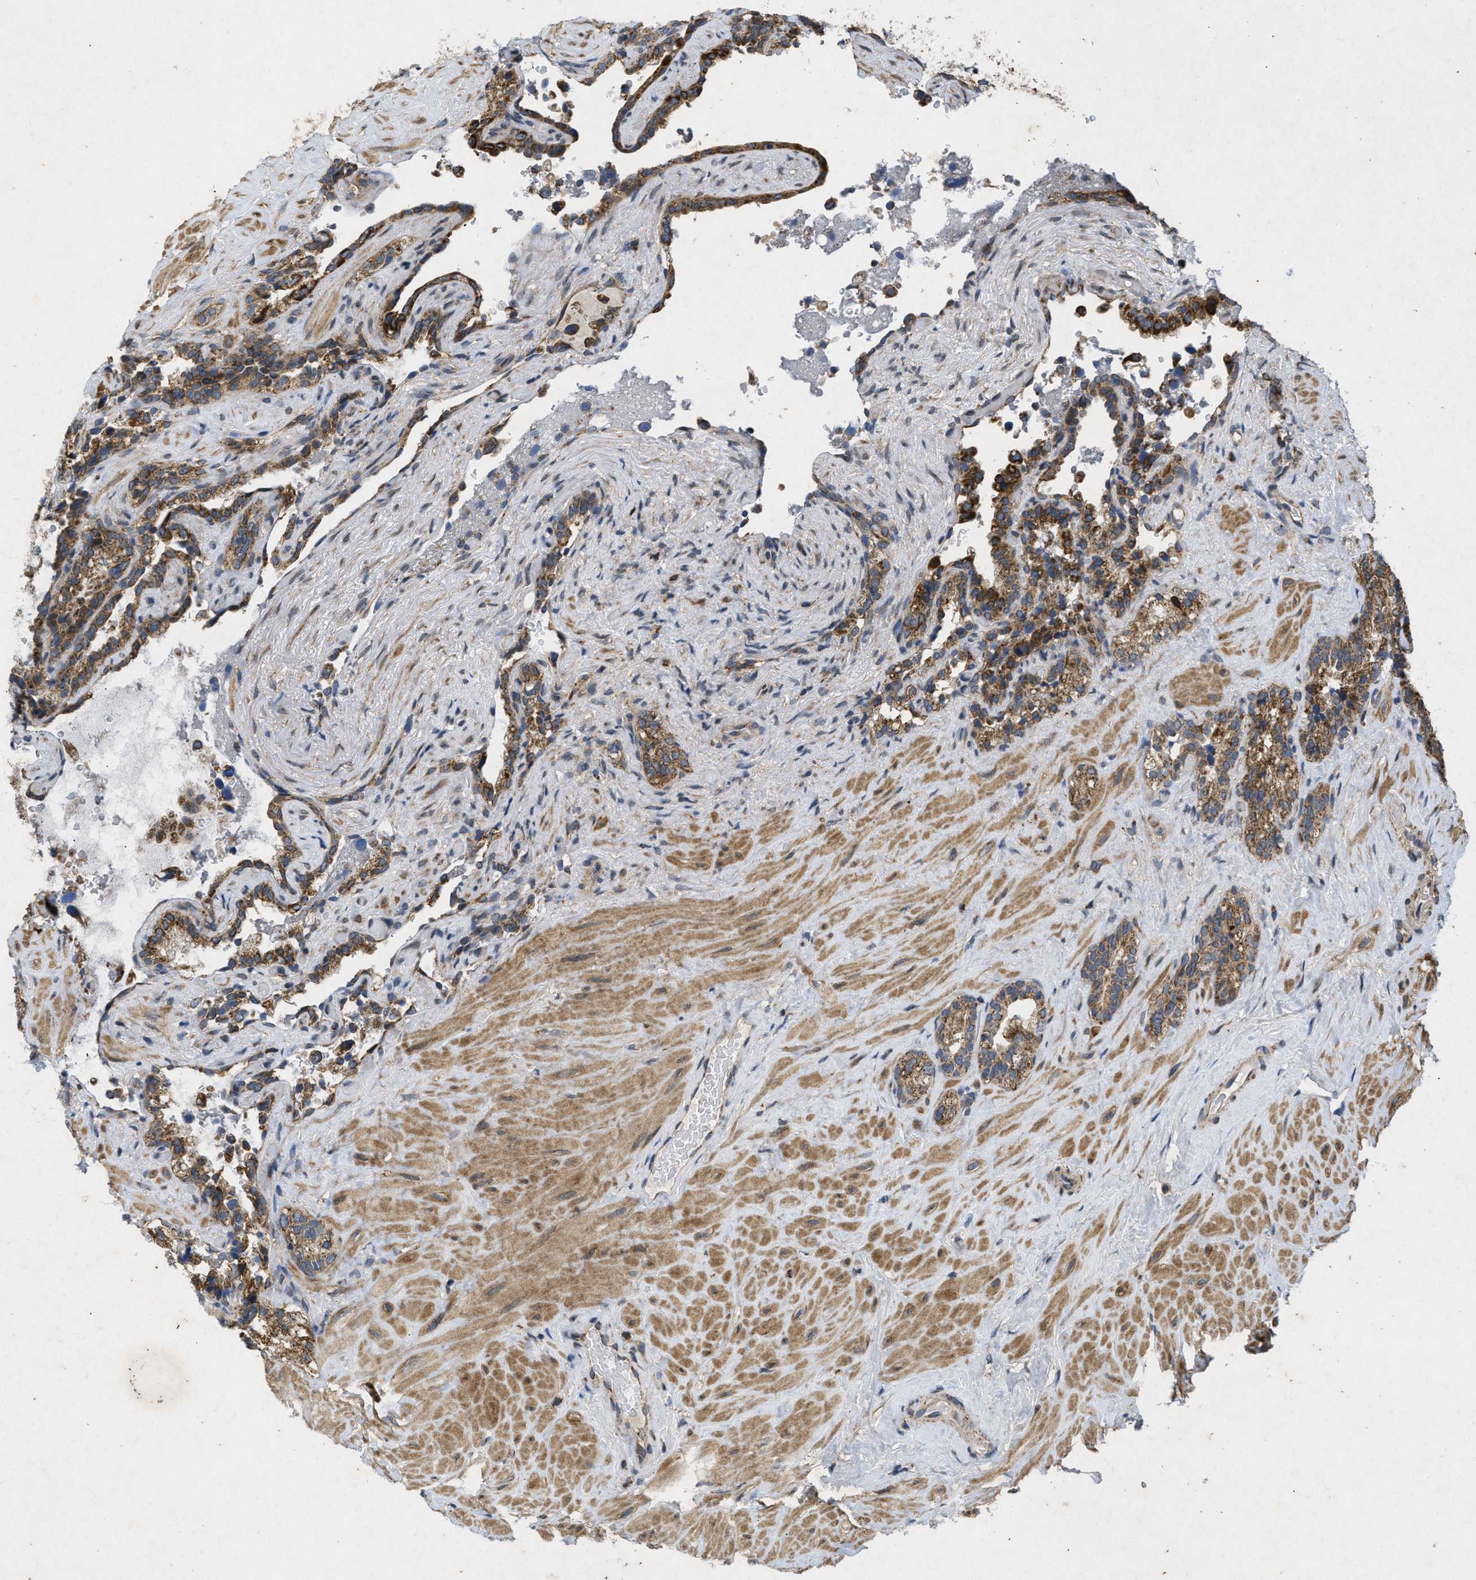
{"staining": {"intensity": "moderate", "quantity": "25%-75%", "location": "cytoplasmic/membranous"}, "tissue": "seminal vesicle", "cell_type": "Glandular cells", "image_type": "normal", "snomed": [{"axis": "morphology", "description": "Normal tissue, NOS"}, {"axis": "topography", "description": "Seminal veicle"}], "caption": "Immunohistochemical staining of benign seminal vesicle reveals medium levels of moderate cytoplasmic/membranous expression in about 25%-75% of glandular cells.", "gene": "PRKG2", "patient": {"sex": "male", "age": 68}}